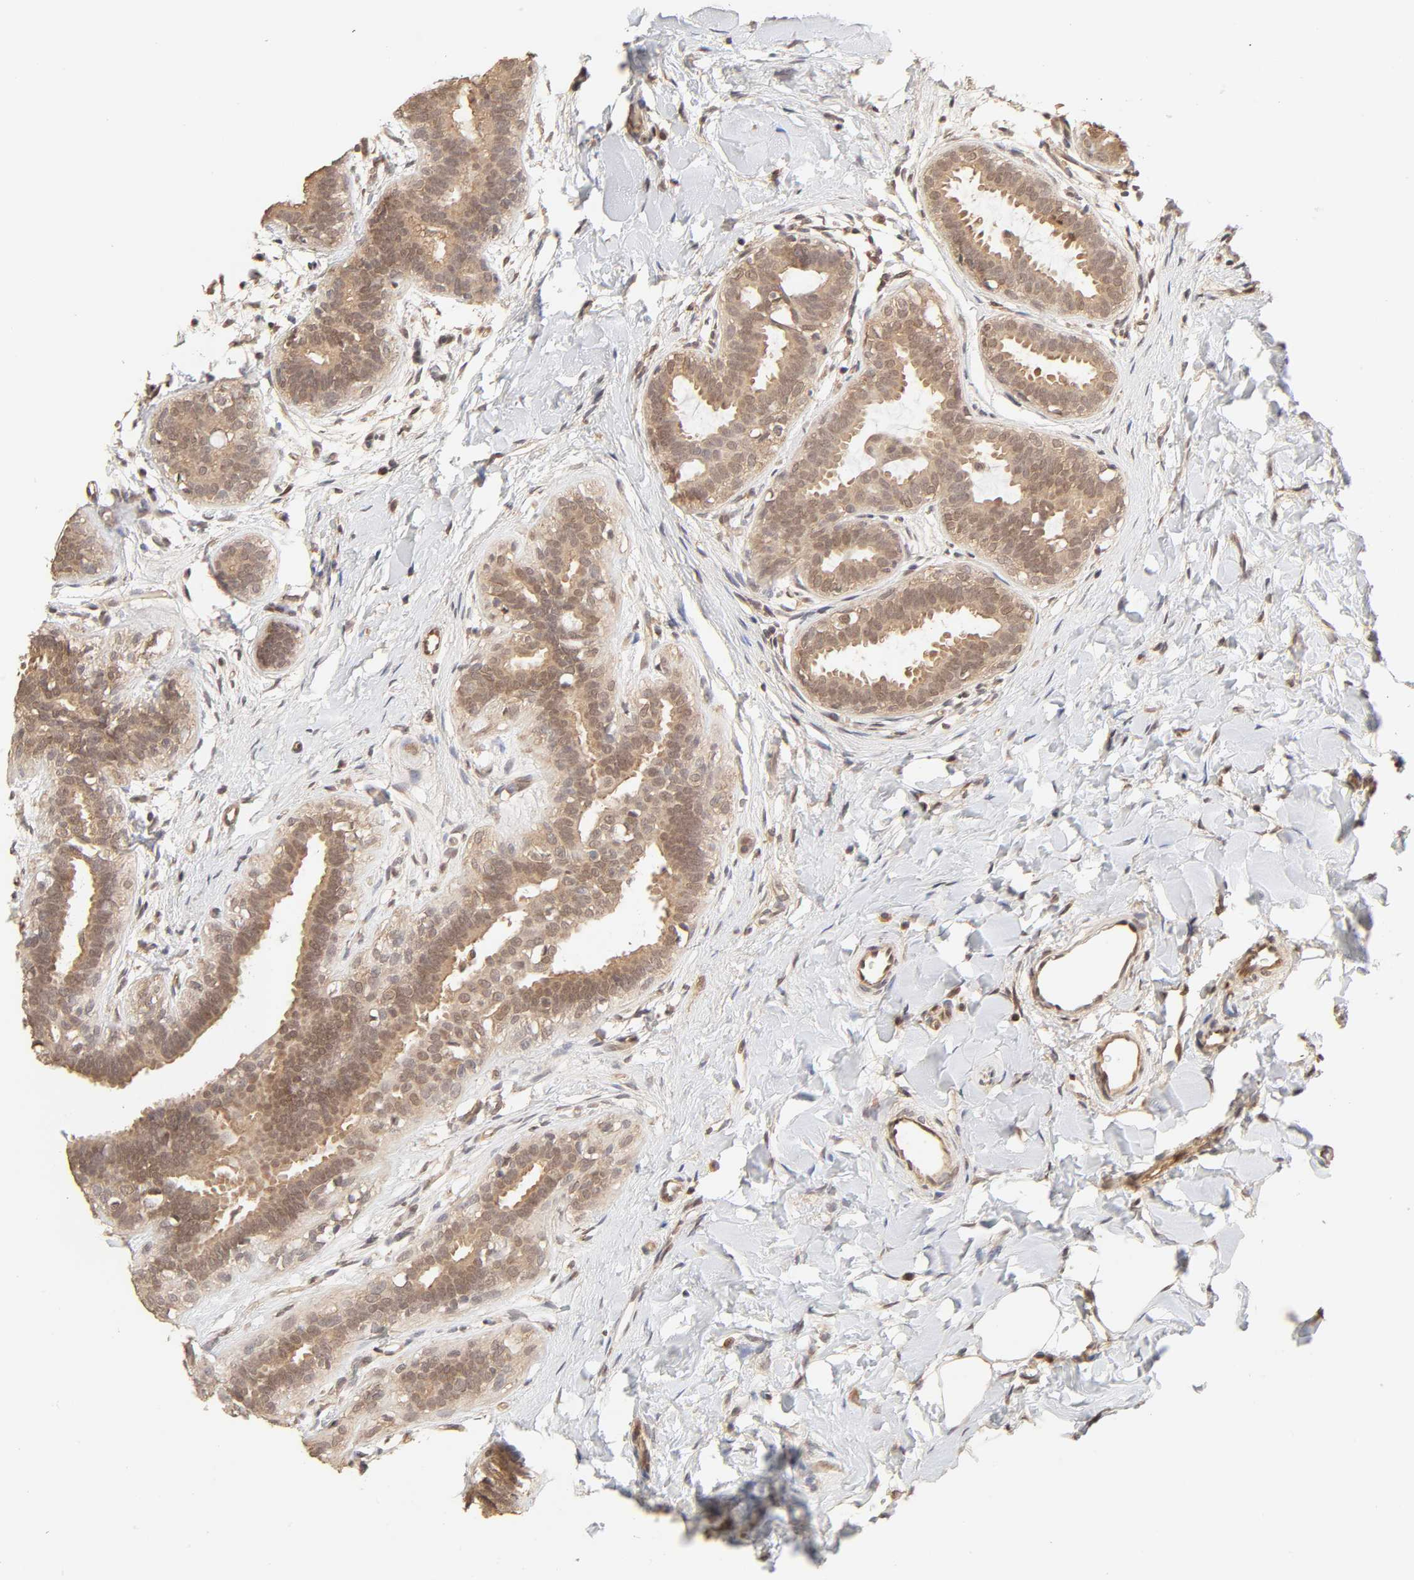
{"staining": {"intensity": "moderate", "quantity": ">75%", "location": "cytoplasmic/membranous"}, "tissue": "breast cancer", "cell_type": "Tumor cells", "image_type": "cancer", "snomed": [{"axis": "morphology", "description": "Lobular carcinoma, in situ"}, {"axis": "morphology", "description": "Lobular carcinoma"}, {"axis": "topography", "description": "Breast"}], "caption": "Immunohistochemical staining of human breast lobular carcinoma in situ shows medium levels of moderate cytoplasmic/membranous protein expression in approximately >75% of tumor cells.", "gene": "MAPK1", "patient": {"sex": "female", "age": 41}}